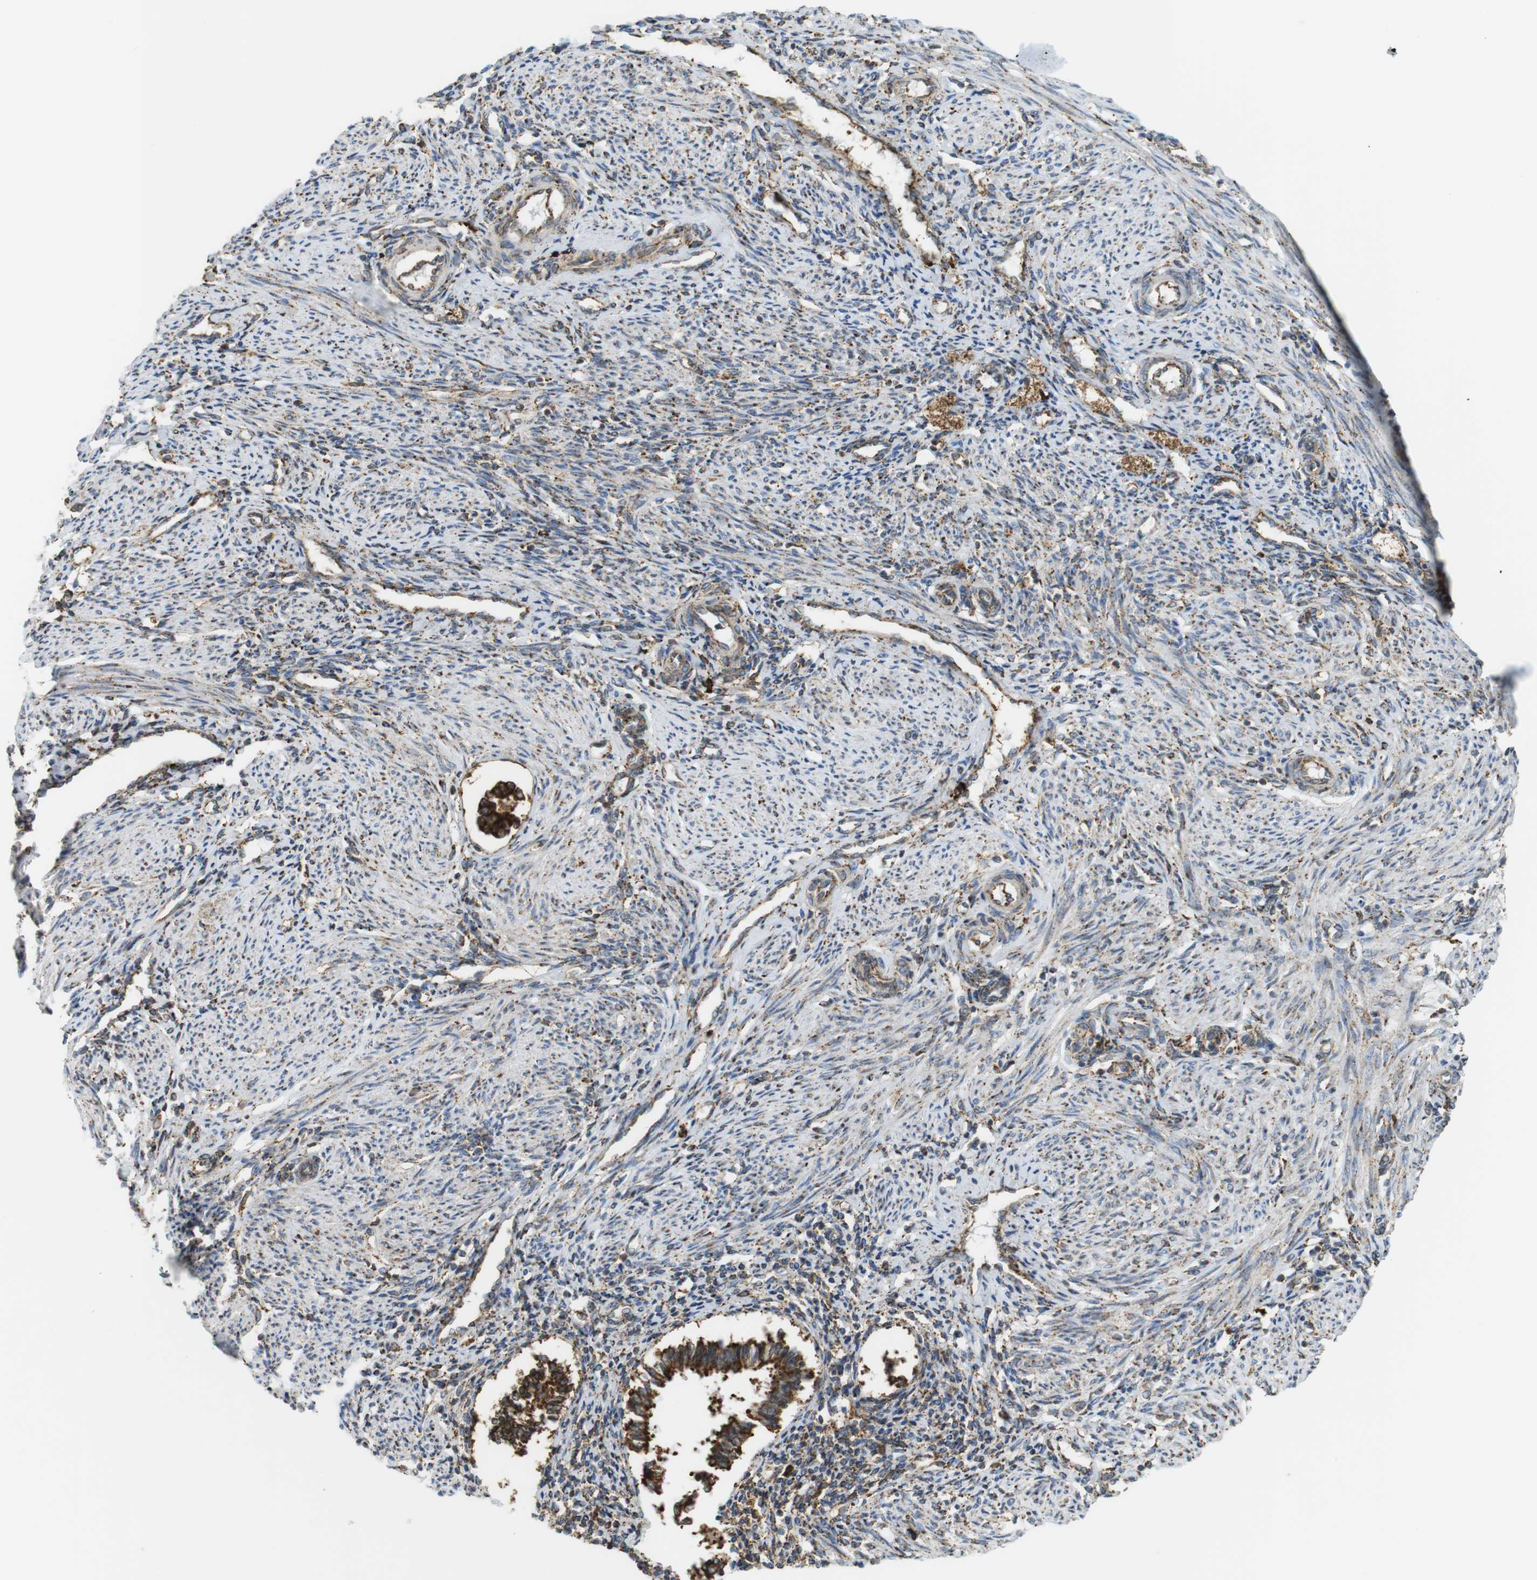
{"staining": {"intensity": "strong", "quantity": ">75%", "location": "cytoplasmic/membranous"}, "tissue": "endometrium", "cell_type": "Cells in endometrial stroma", "image_type": "normal", "snomed": [{"axis": "morphology", "description": "Normal tissue, NOS"}, {"axis": "topography", "description": "Endometrium"}], "caption": "Immunohistochemical staining of benign endometrium exhibits >75% levels of strong cytoplasmic/membranous protein staining in about >75% of cells in endometrial stroma. Nuclei are stained in blue.", "gene": "MBOAT2", "patient": {"sex": "female", "age": 42}}